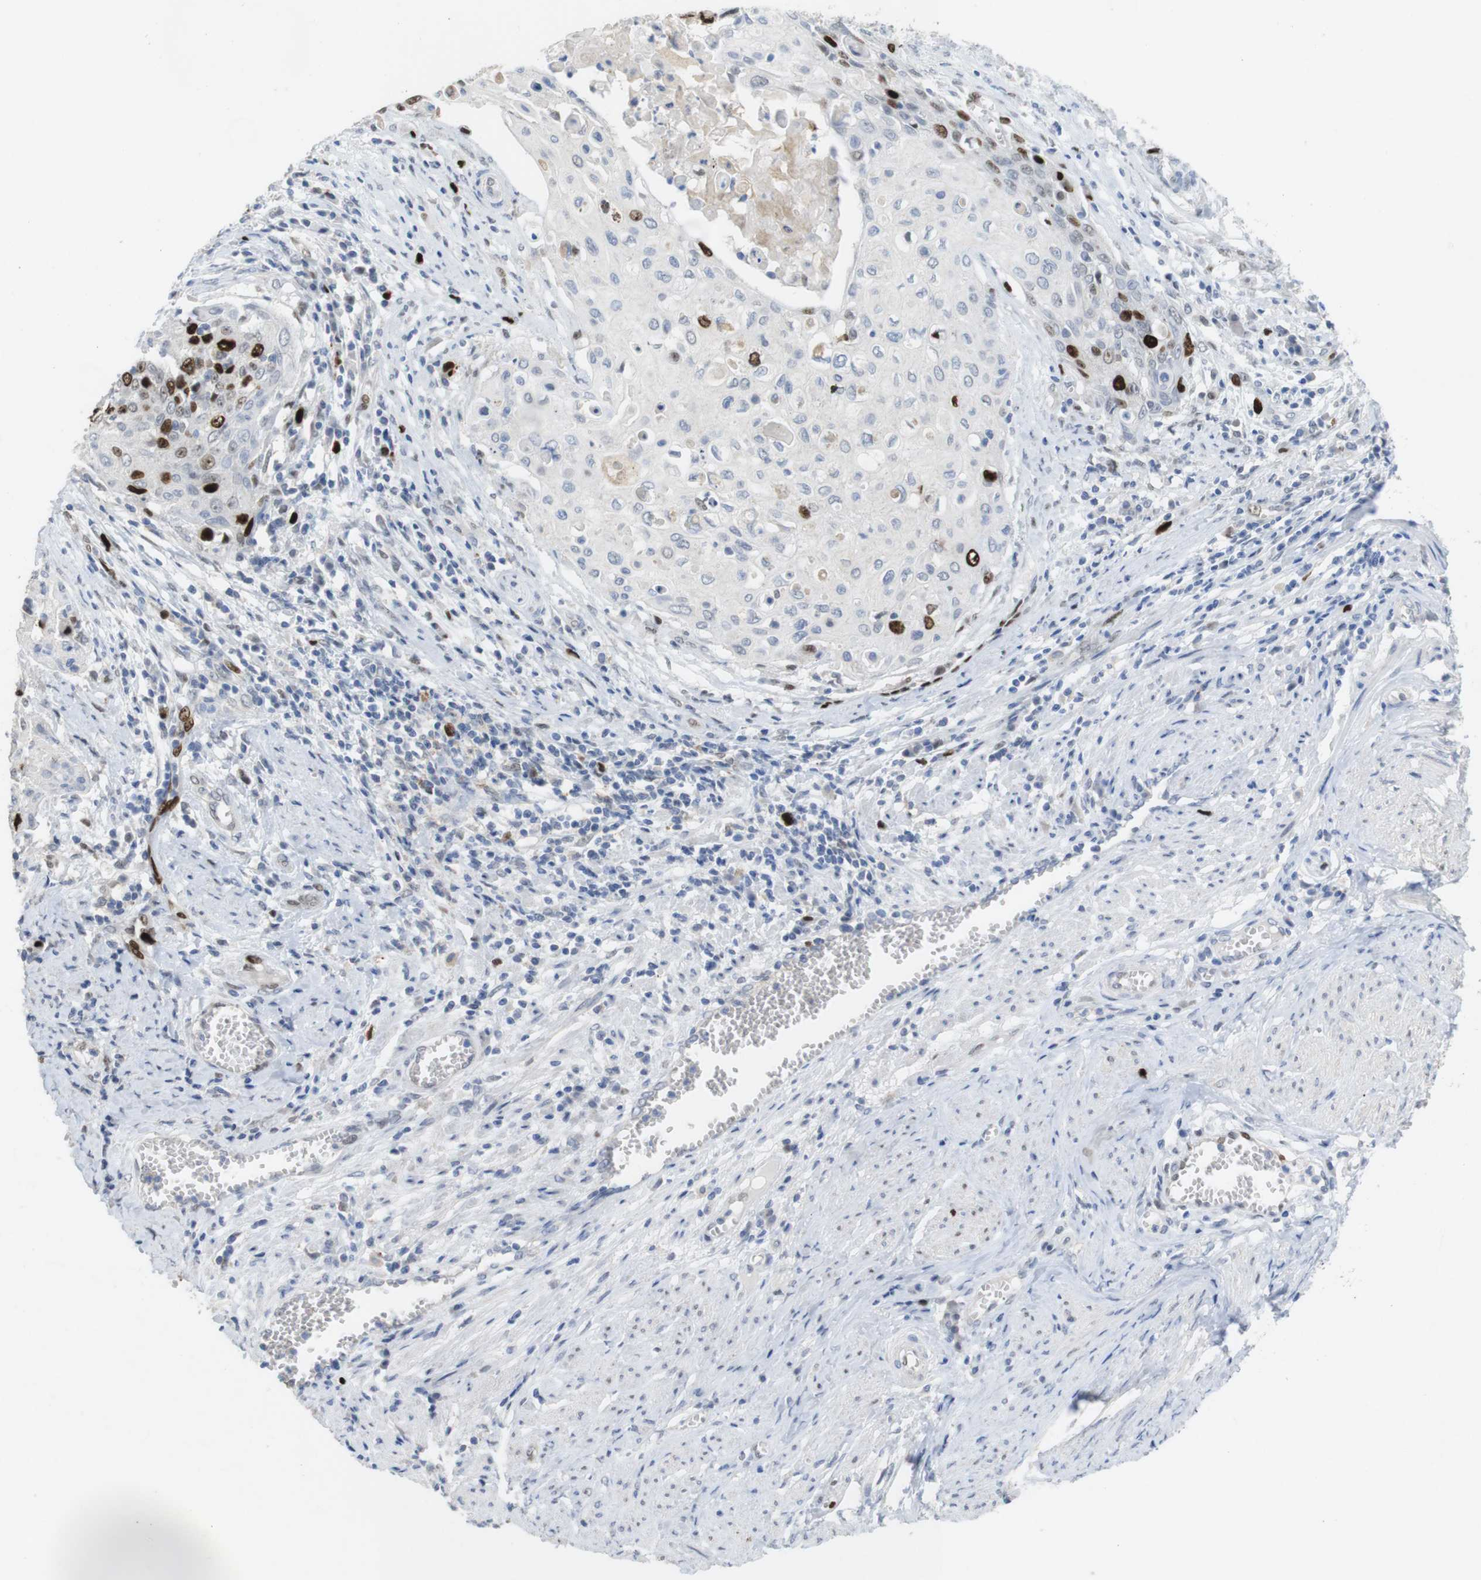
{"staining": {"intensity": "strong", "quantity": "<25%", "location": "nuclear"}, "tissue": "cervical cancer", "cell_type": "Tumor cells", "image_type": "cancer", "snomed": [{"axis": "morphology", "description": "Squamous cell carcinoma, NOS"}, {"axis": "topography", "description": "Cervix"}], "caption": "Immunohistochemical staining of human cervical cancer (squamous cell carcinoma) displays medium levels of strong nuclear staining in about <25% of tumor cells.", "gene": "KPNA2", "patient": {"sex": "female", "age": 39}}